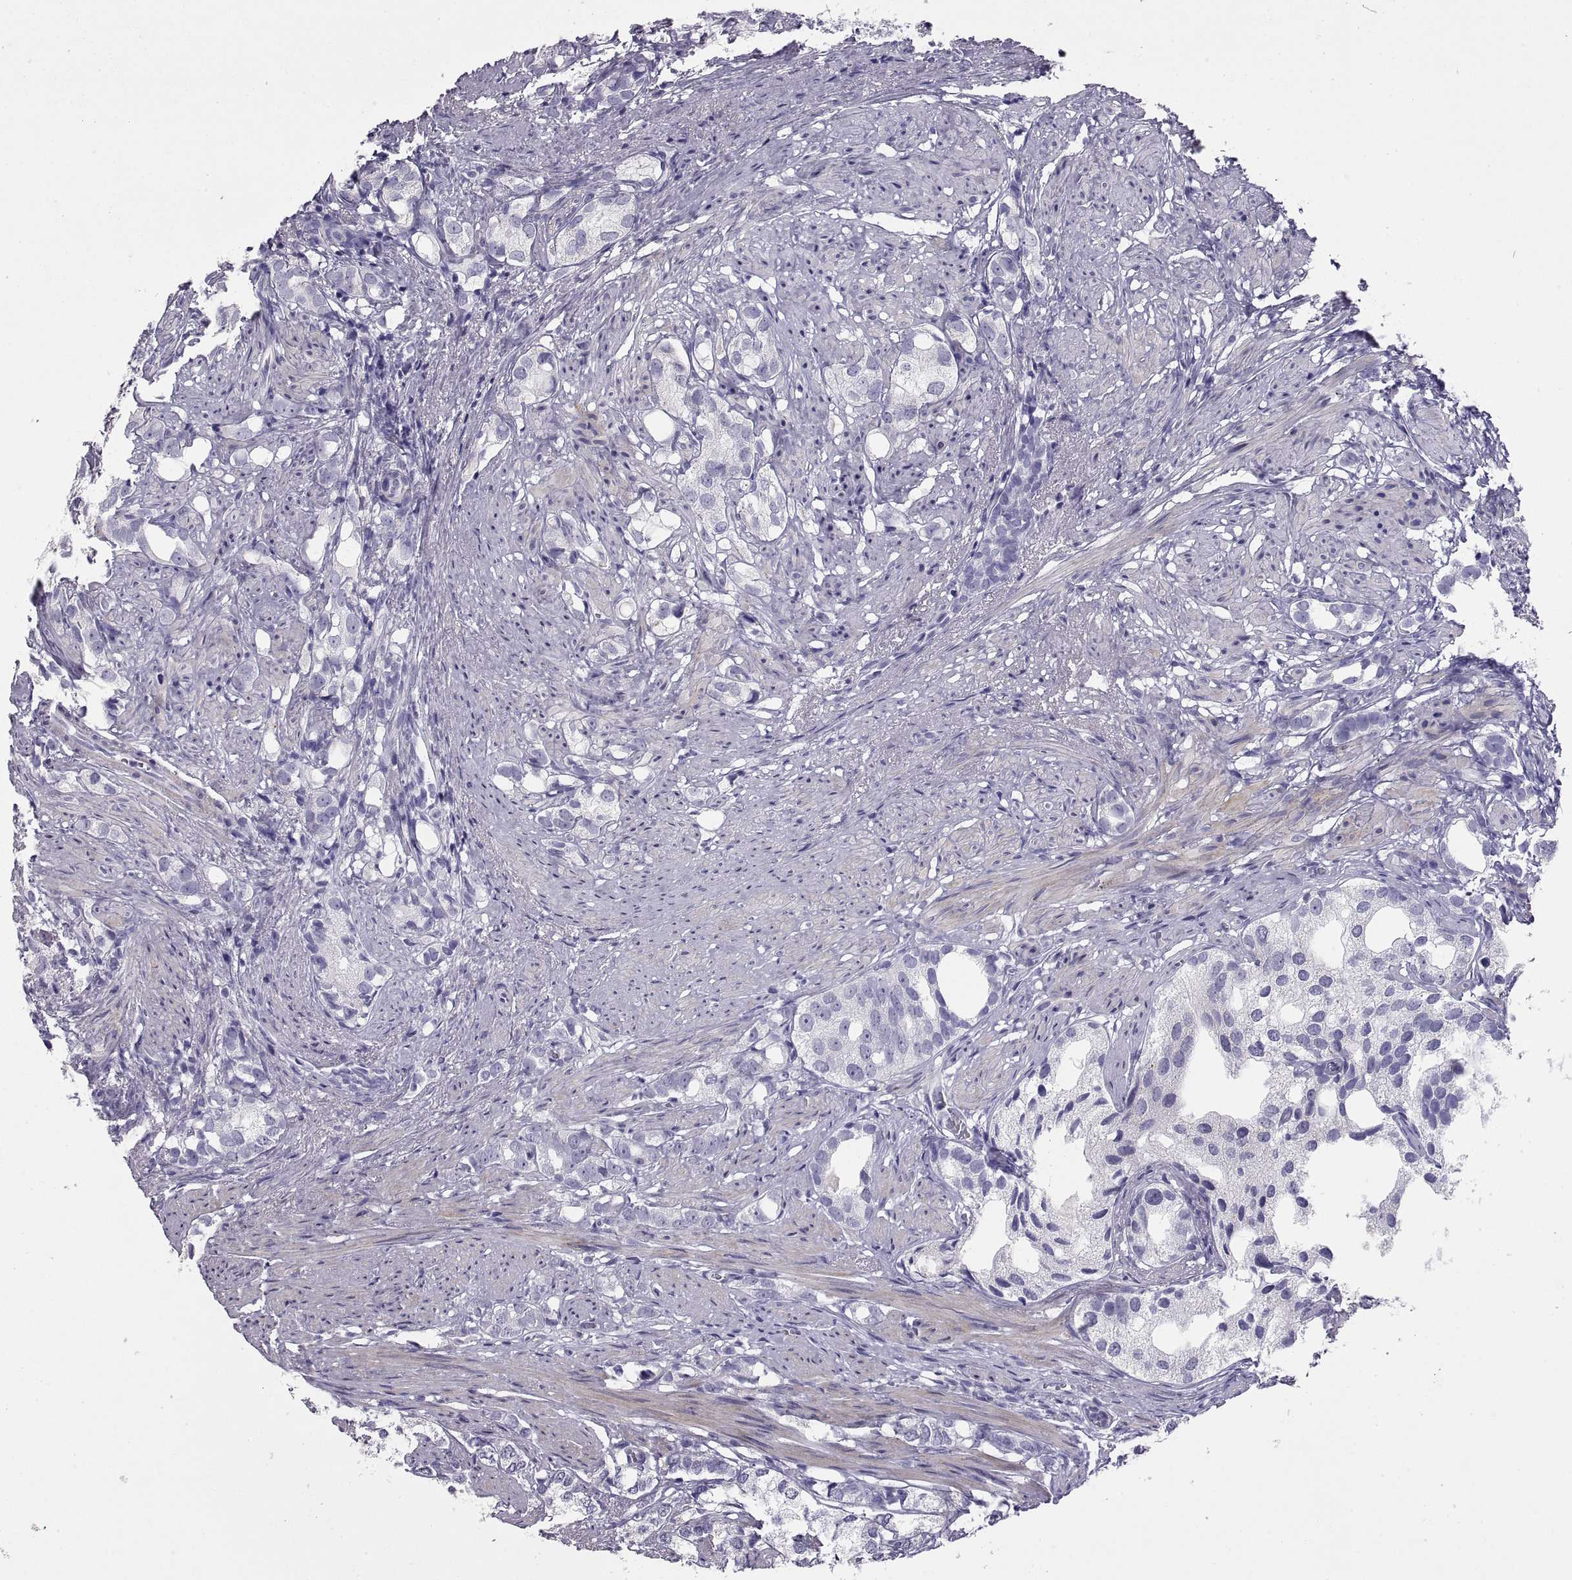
{"staining": {"intensity": "negative", "quantity": "none", "location": "none"}, "tissue": "prostate cancer", "cell_type": "Tumor cells", "image_type": "cancer", "snomed": [{"axis": "morphology", "description": "Adenocarcinoma, High grade"}, {"axis": "topography", "description": "Prostate"}], "caption": "High magnification brightfield microscopy of prostate adenocarcinoma (high-grade) stained with DAB (brown) and counterstained with hematoxylin (blue): tumor cells show no significant positivity. (IHC, brightfield microscopy, high magnification).", "gene": "RGS20", "patient": {"sex": "male", "age": 82}}